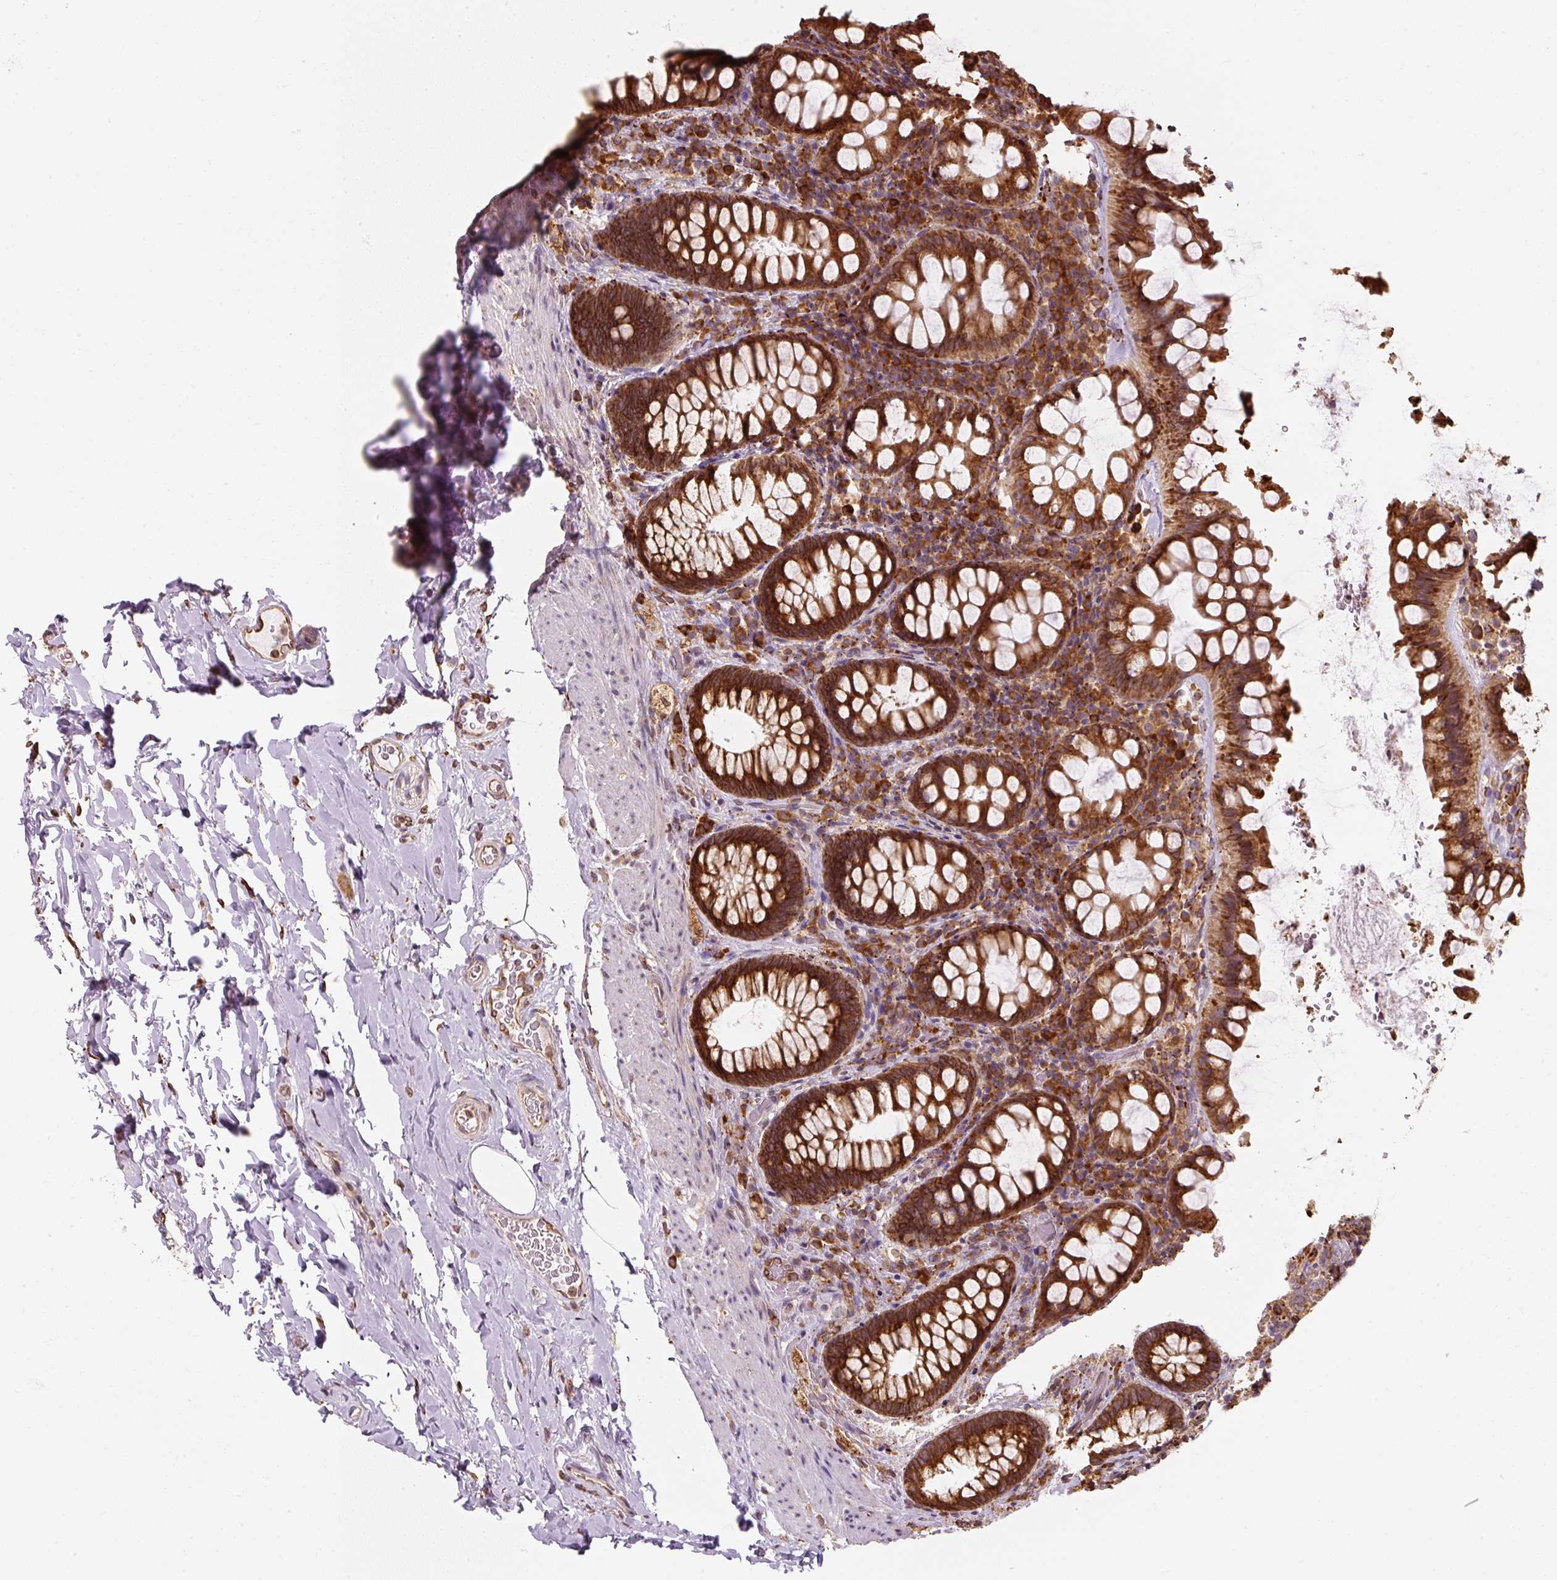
{"staining": {"intensity": "strong", "quantity": ">75%", "location": "cytoplasmic/membranous"}, "tissue": "rectum", "cell_type": "Glandular cells", "image_type": "normal", "snomed": [{"axis": "morphology", "description": "Normal tissue, NOS"}, {"axis": "topography", "description": "Rectum"}], "caption": "Brown immunohistochemical staining in benign human rectum demonstrates strong cytoplasmic/membranous positivity in approximately >75% of glandular cells. Nuclei are stained in blue.", "gene": "PRKCSH", "patient": {"sex": "female", "age": 69}}